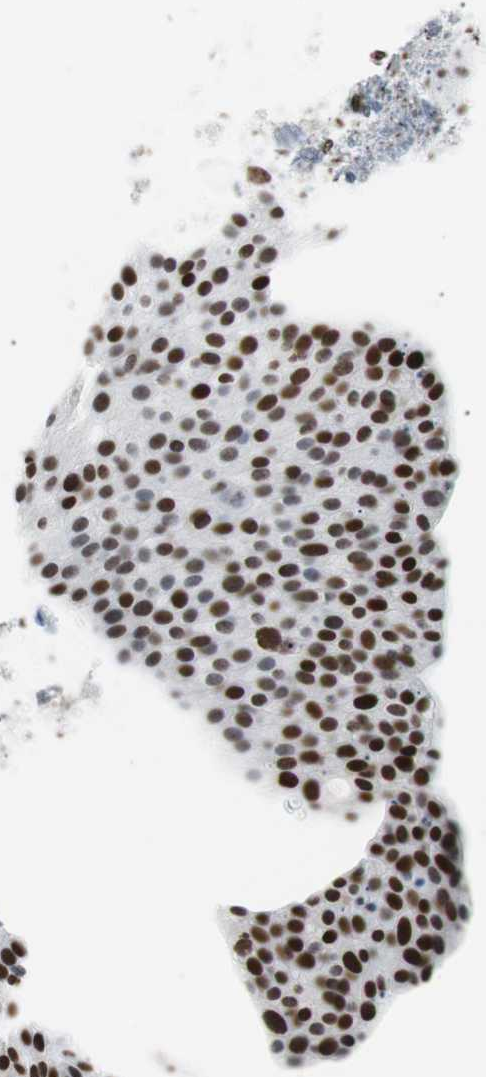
{"staining": {"intensity": "strong", "quantity": ">75%", "location": "nuclear"}, "tissue": "urothelial cancer", "cell_type": "Tumor cells", "image_type": "cancer", "snomed": [{"axis": "morphology", "description": "Urothelial carcinoma, Low grade"}, {"axis": "topography", "description": "Smooth muscle"}, {"axis": "topography", "description": "Urinary bladder"}], "caption": "Immunohistochemistry (IHC) image of neoplastic tissue: urothelial carcinoma (low-grade) stained using IHC shows high levels of strong protein expression localized specifically in the nuclear of tumor cells, appearing as a nuclear brown color.", "gene": "CEBPB", "patient": {"sex": "male", "age": 60}}